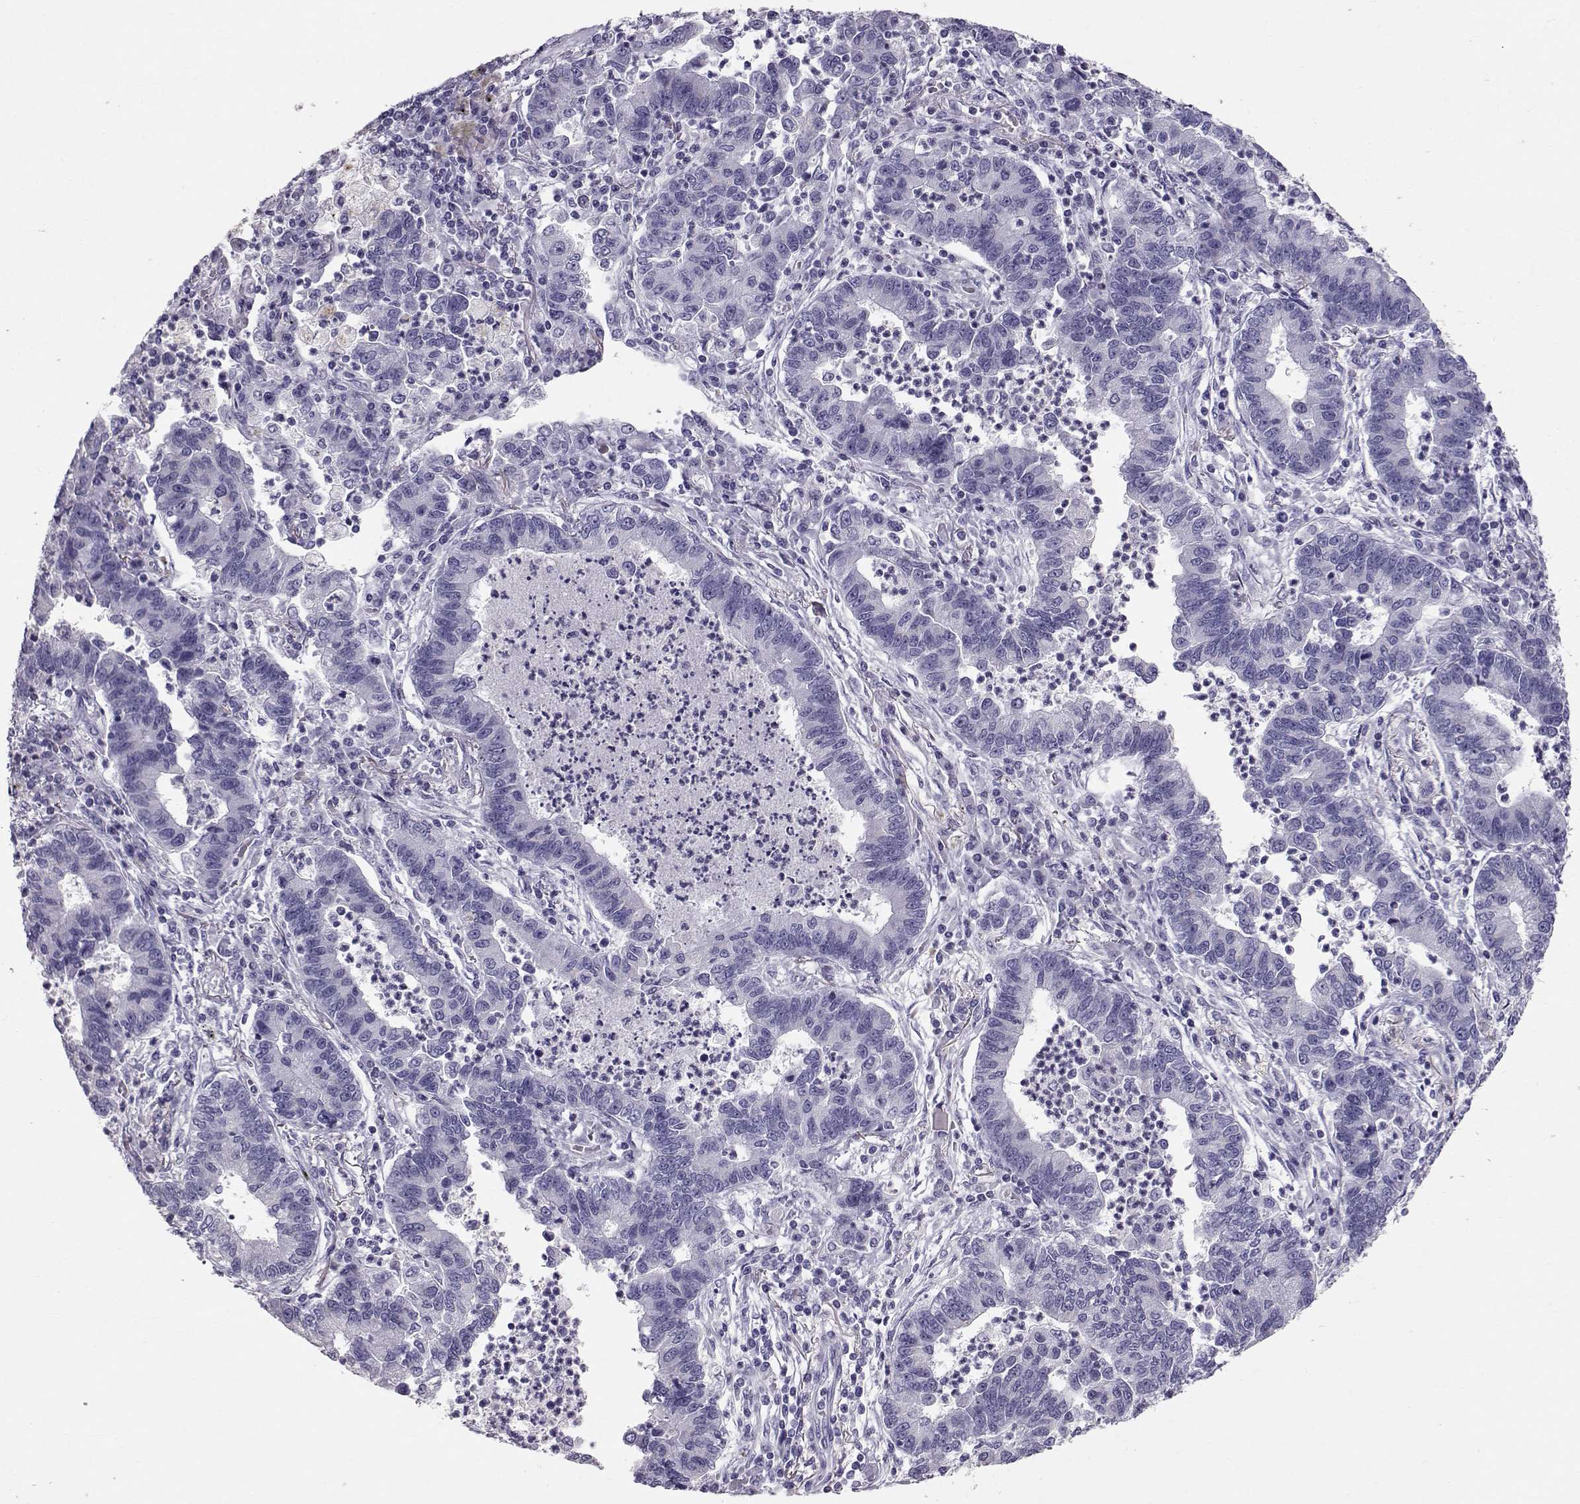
{"staining": {"intensity": "negative", "quantity": "none", "location": "none"}, "tissue": "lung cancer", "cell_type": "Tumor cells", "image_type": "cancer", "snomed": [{"axis": "morphology", "description": "Adenocarcinoma, NOS"}, {"axis": "topography", "description": "Lung"}], "caption": "Tumor cells show no significant staining in adenocarcinoma (lung). (DAB immunohistochemistry visualized using brightfield microscopy, high magnification).", "gene": "RD3", "patient": {"sex": "female", "age": 57}}